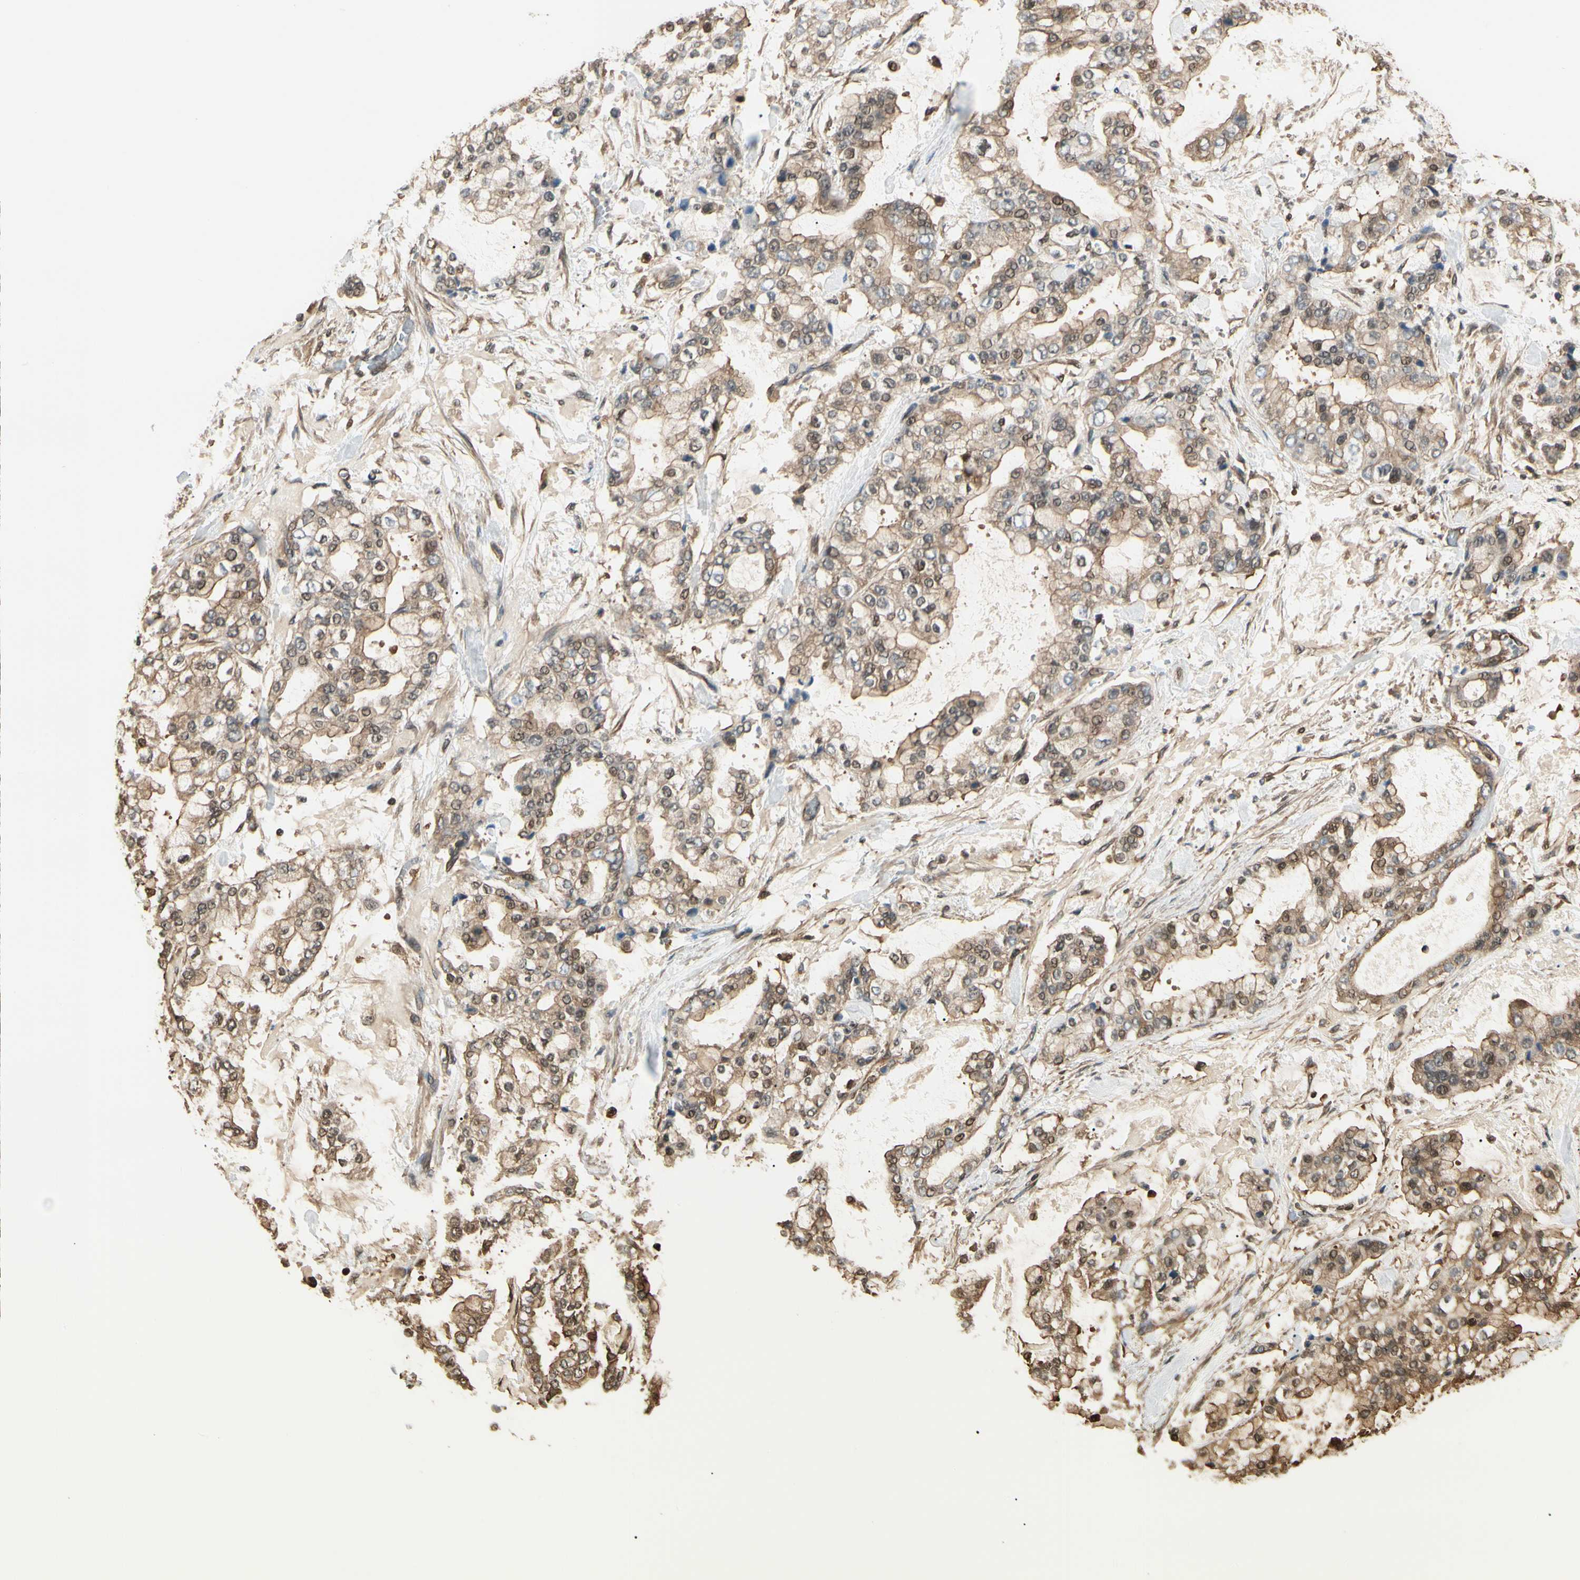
{"staining": {"intensity": "weak", "quantity": ">75%", "location": "cytoplasmic/membranous,nuclear"}, "tissue": "stomach cancer", "cell_type": "Tumor cells", "image_type": "cancer", "snomed": [{"axis": "morphology", "description": "Normal tissue, NOS"}, {"axis": "morphology", "description": "Adenocarcinoma, NOS"}, {"axis": "topography", "description": "Stomach, upper"}, {"axis": "topography", "description": "Stomach"}], "caption": "Protein positivity by immunohistochemistry displays weak cytoplasmic/membranous and nuclear expression in about >75% of tumor cells in stomach cancer (adenocarcinoma).", "gene": "YWHAE", "patient": {"sex": "male", "age": 76}}